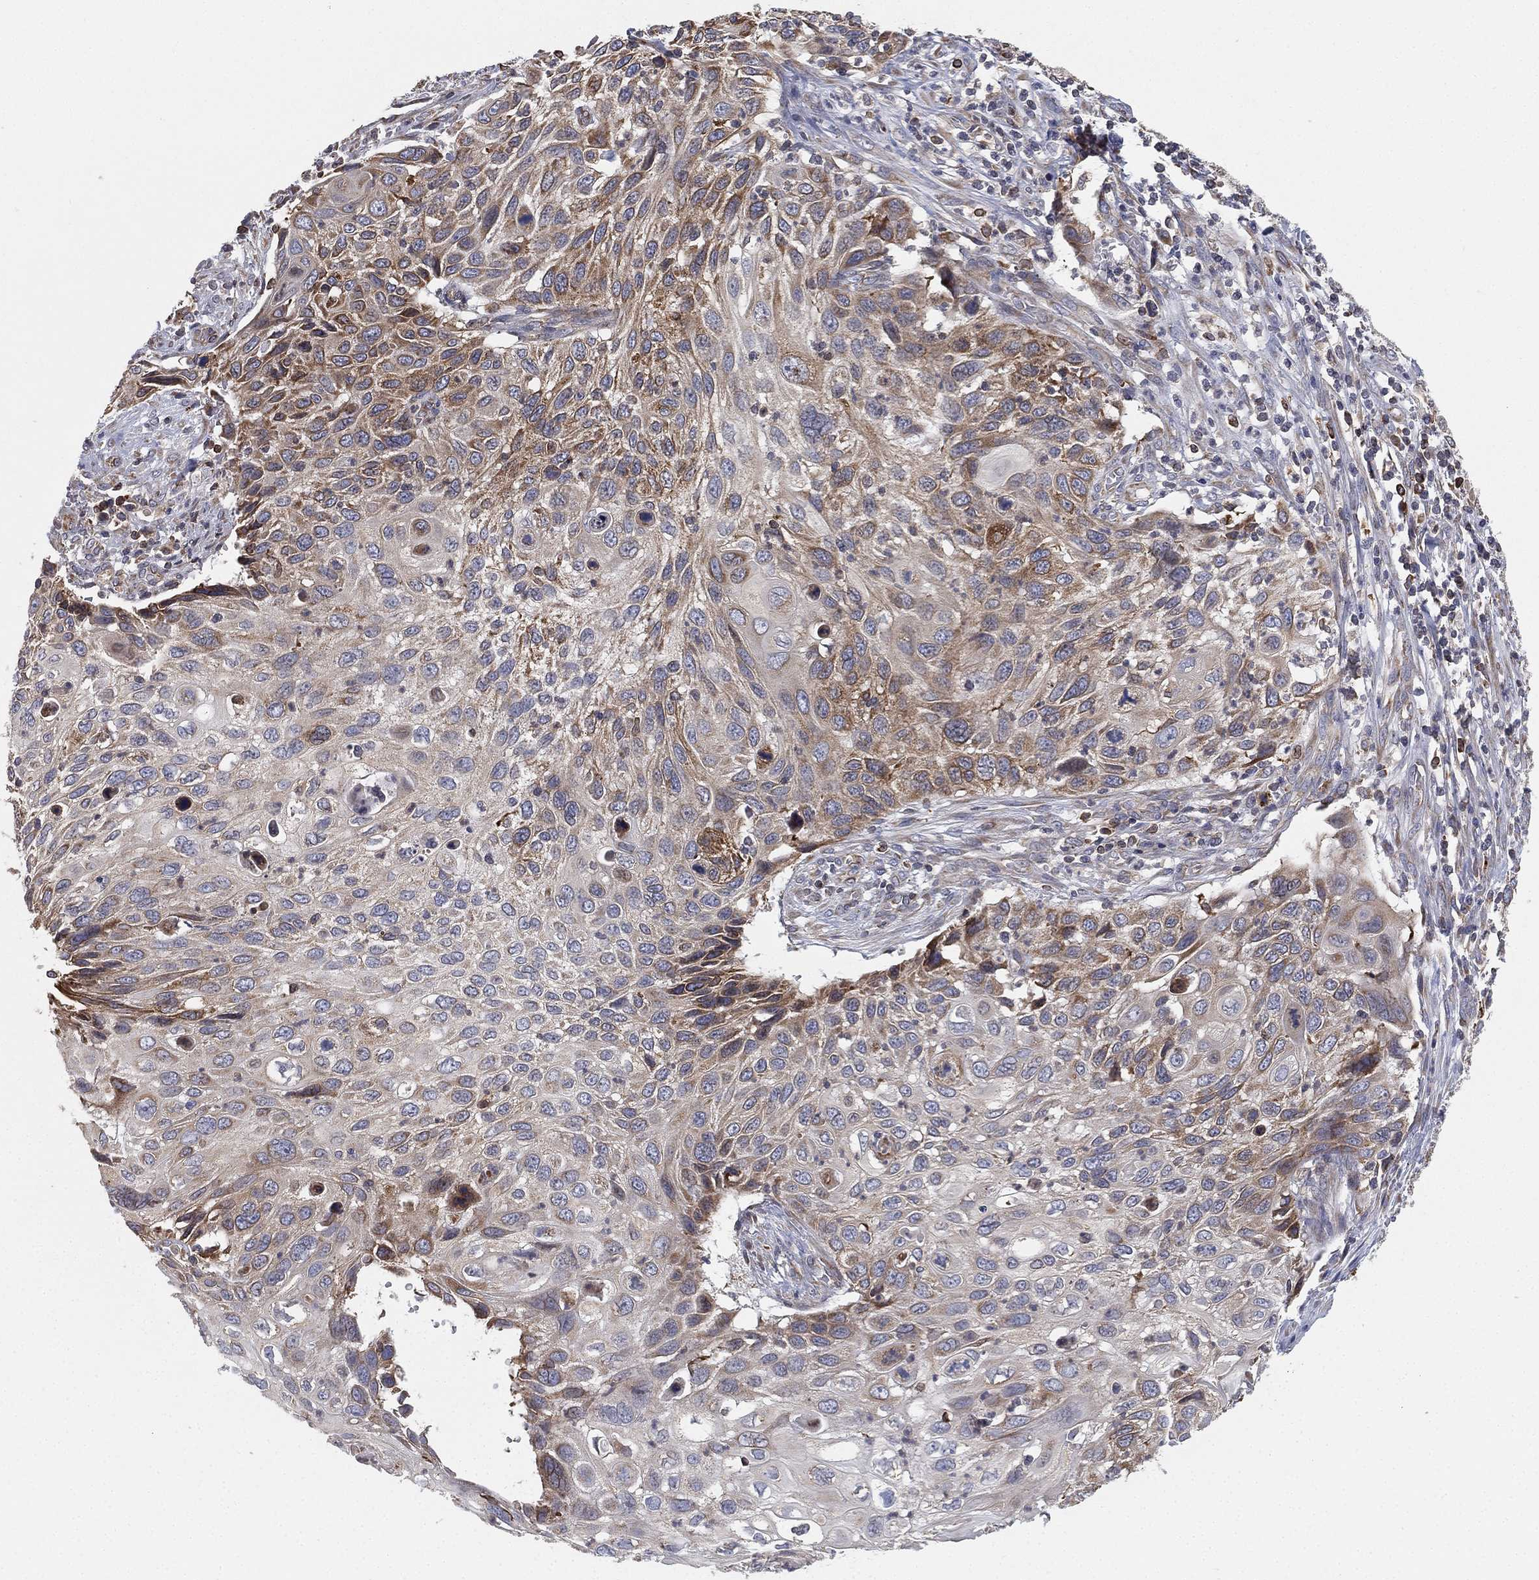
{"staining": {"intensity": "moderate", "quantity": "<25%", "location": "cytoplasmic/membranous"}, "tissue": "cervical cancer", "cell_type": "Tumor cells", "image_type": "cancer", "snomed": [{"axis": "morphology", "description": "Squamous cell carcinoma, NOS"}, {"axis": "topography", "description": "Cervix"}], "caption": "About <25% of tumor cells in human cervical cancer (squamous cell carcinoma) display moderate cytoplasmic/membranous protein positivity as visualized by brown immunohistochemical staining.", "gene": "CYB5B", "patient": {"sex": "female", "age": 70}}